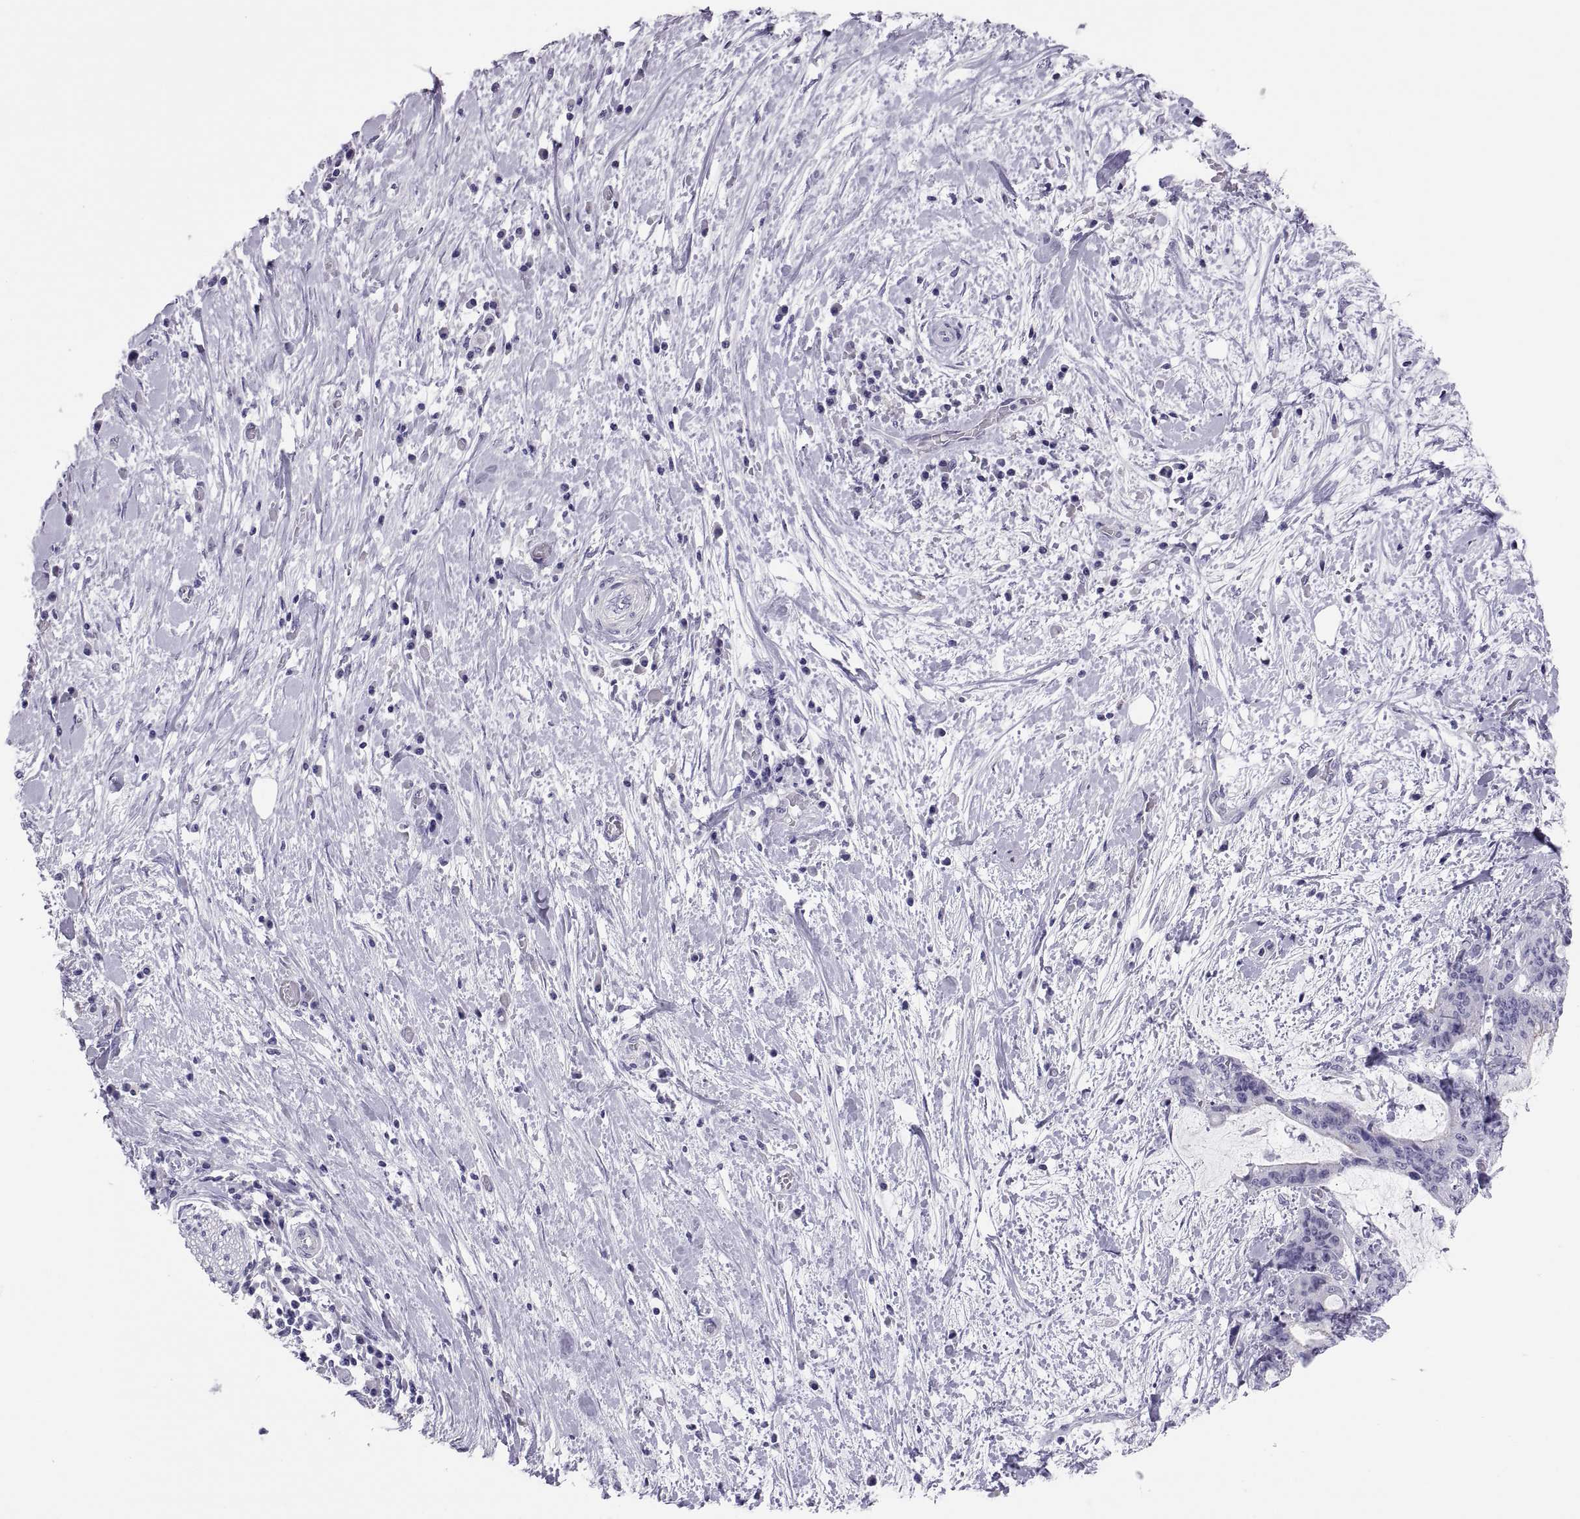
{"staining": {"intensity": "negative", "quantity": "none", "location": "none"}, "tissue": "liver cancer", "cell_type": "Tumor cells", "image_type": "cancer", "snomed": [{"axis": "morphology", "description": "Cholangiocarcinoma"}, {"axis": "topography", "description": "Liver"}], "caption": "DAB immunohistochemical staining of human liver cancer (cholangiocarcinoma) shows no significant positivity in tumor cells.", "gene": "RNASE12", "patient": {"sex": "female", "age": 73}}